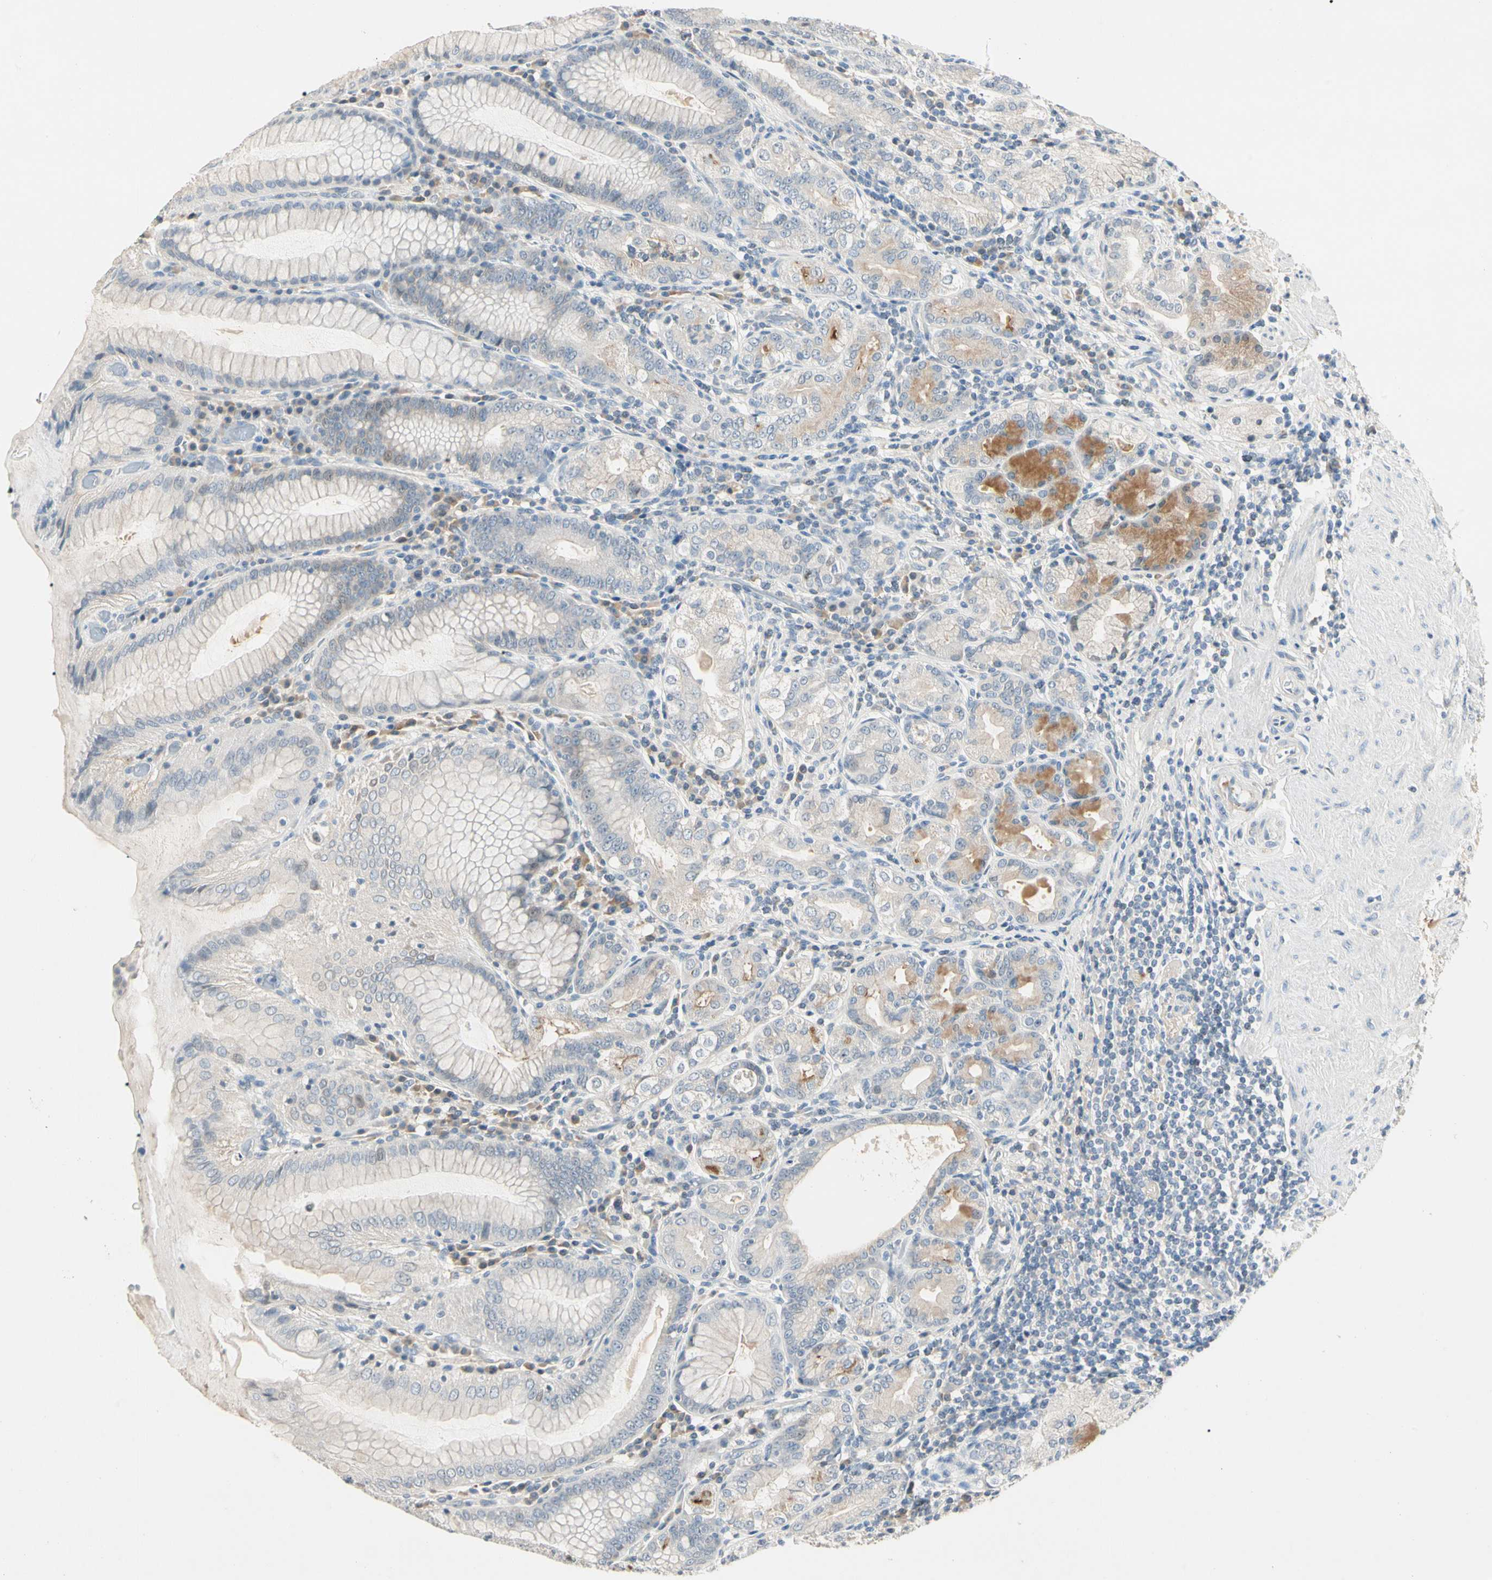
{"staining": {"intensity": "strong", "quantity": "<25%", "location": "cytoplasmic/membranous"}, "tissue": "stomach", "cell_type": "Glandular cells", "image_type": "normal", "snomed": [{"axis": "morphology", "description": "Normal tissue, NOS"}, {"axis": "topography", "description": "Stomach, lower"}], "caption": "High-magnification brightfield microscopy of normal stomach stained with DAB (brown) and counterstained with hematoxylin (blue). glandular cells exhibit strong cytoplasmic/membranous staining is seen in approximately<25% of cells. (Stains: DAB in brown, nuclei in blue, Microscopy: brightfield microscopy at high magnification).", "gene": "PRSS21", "patient": {"sex": "female", "age": 76}}